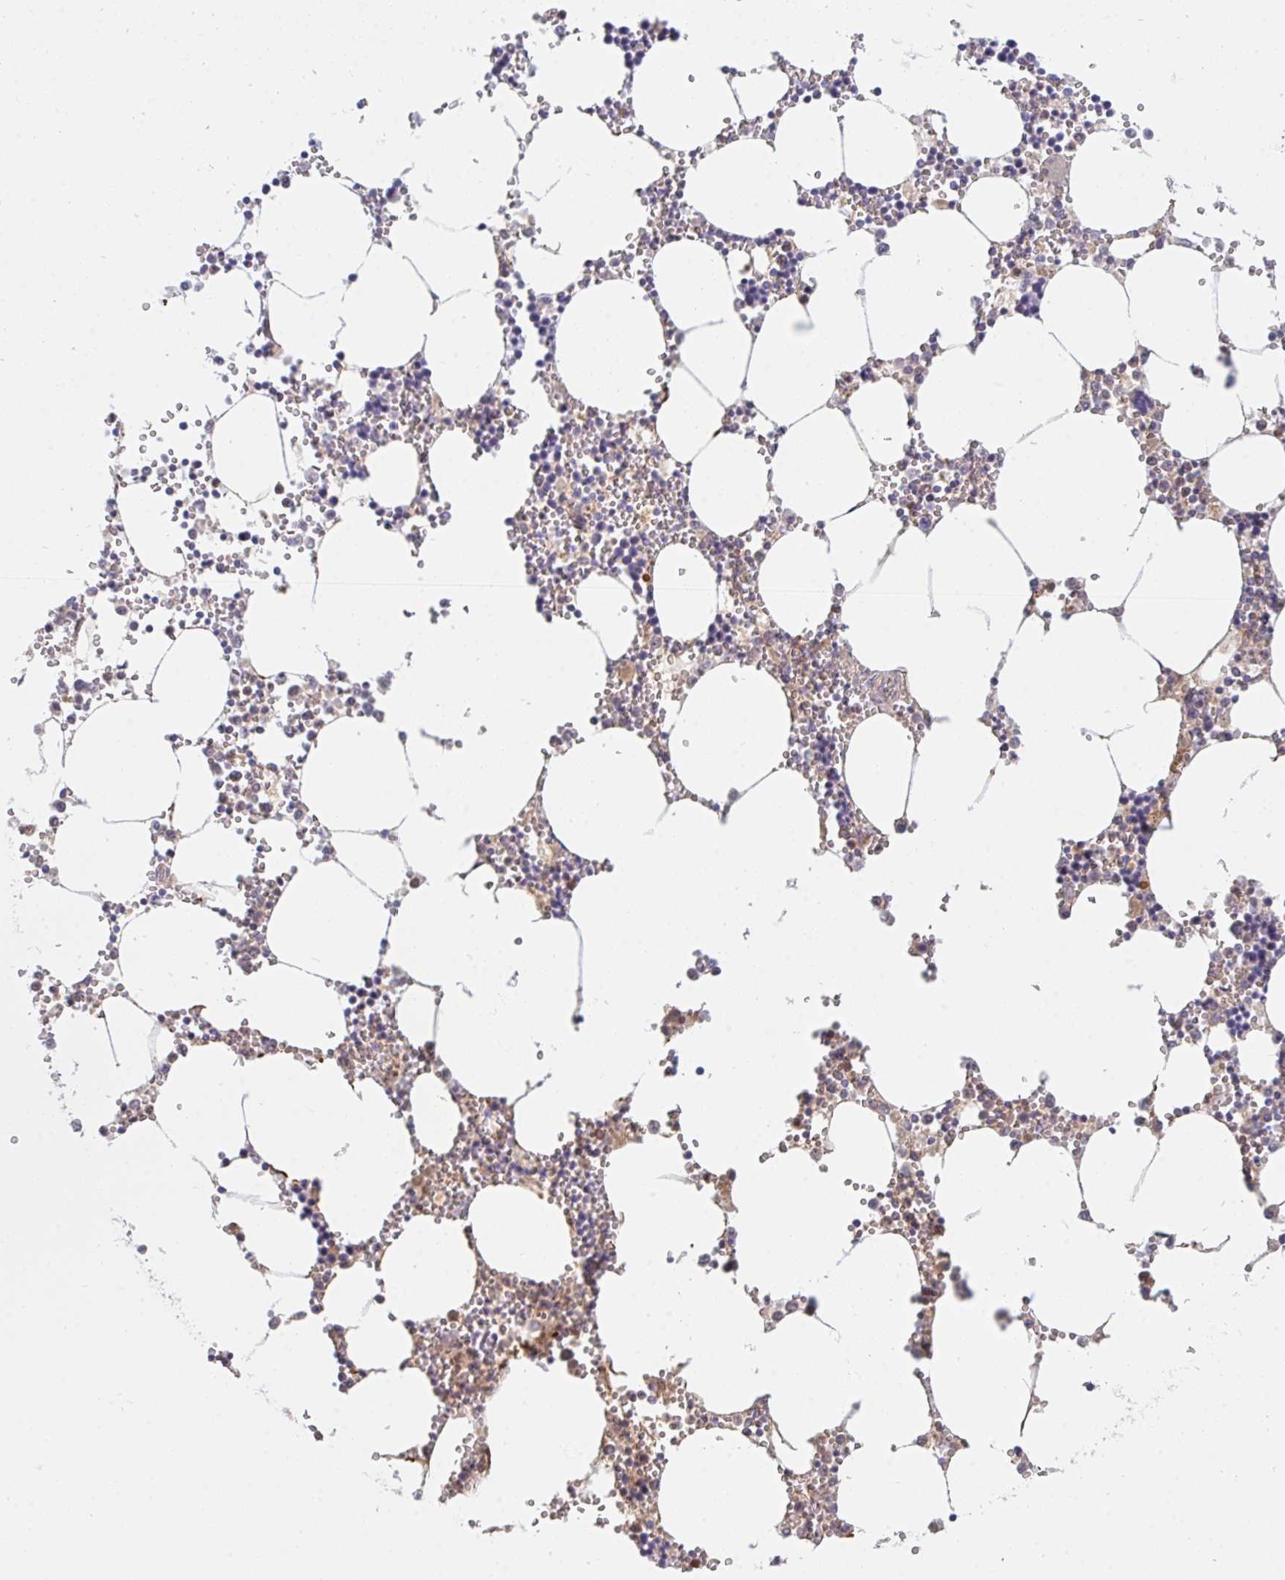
{"staining": {"intensity": "moderate", "quantity": "<25%", "location": "cytoplasmic/membranous"}, "tissue": "bone marrow", "cell_type": "Hematopoietic cells", "image_type": "normal", "snomed": [{"axis": "morphology", "description": "Normal tissue, NOS"}, {"axis": "topography", "description": "Bone marrow"}], "caption": "Immunohistochemical staining of normal bone marrow reveals moderate cytoplasmic/membranous protein expression in approximately <25% of hematopoietic cells.", "gene": "DSCAML1", "patient": {"sex": "male", "age": 54}}